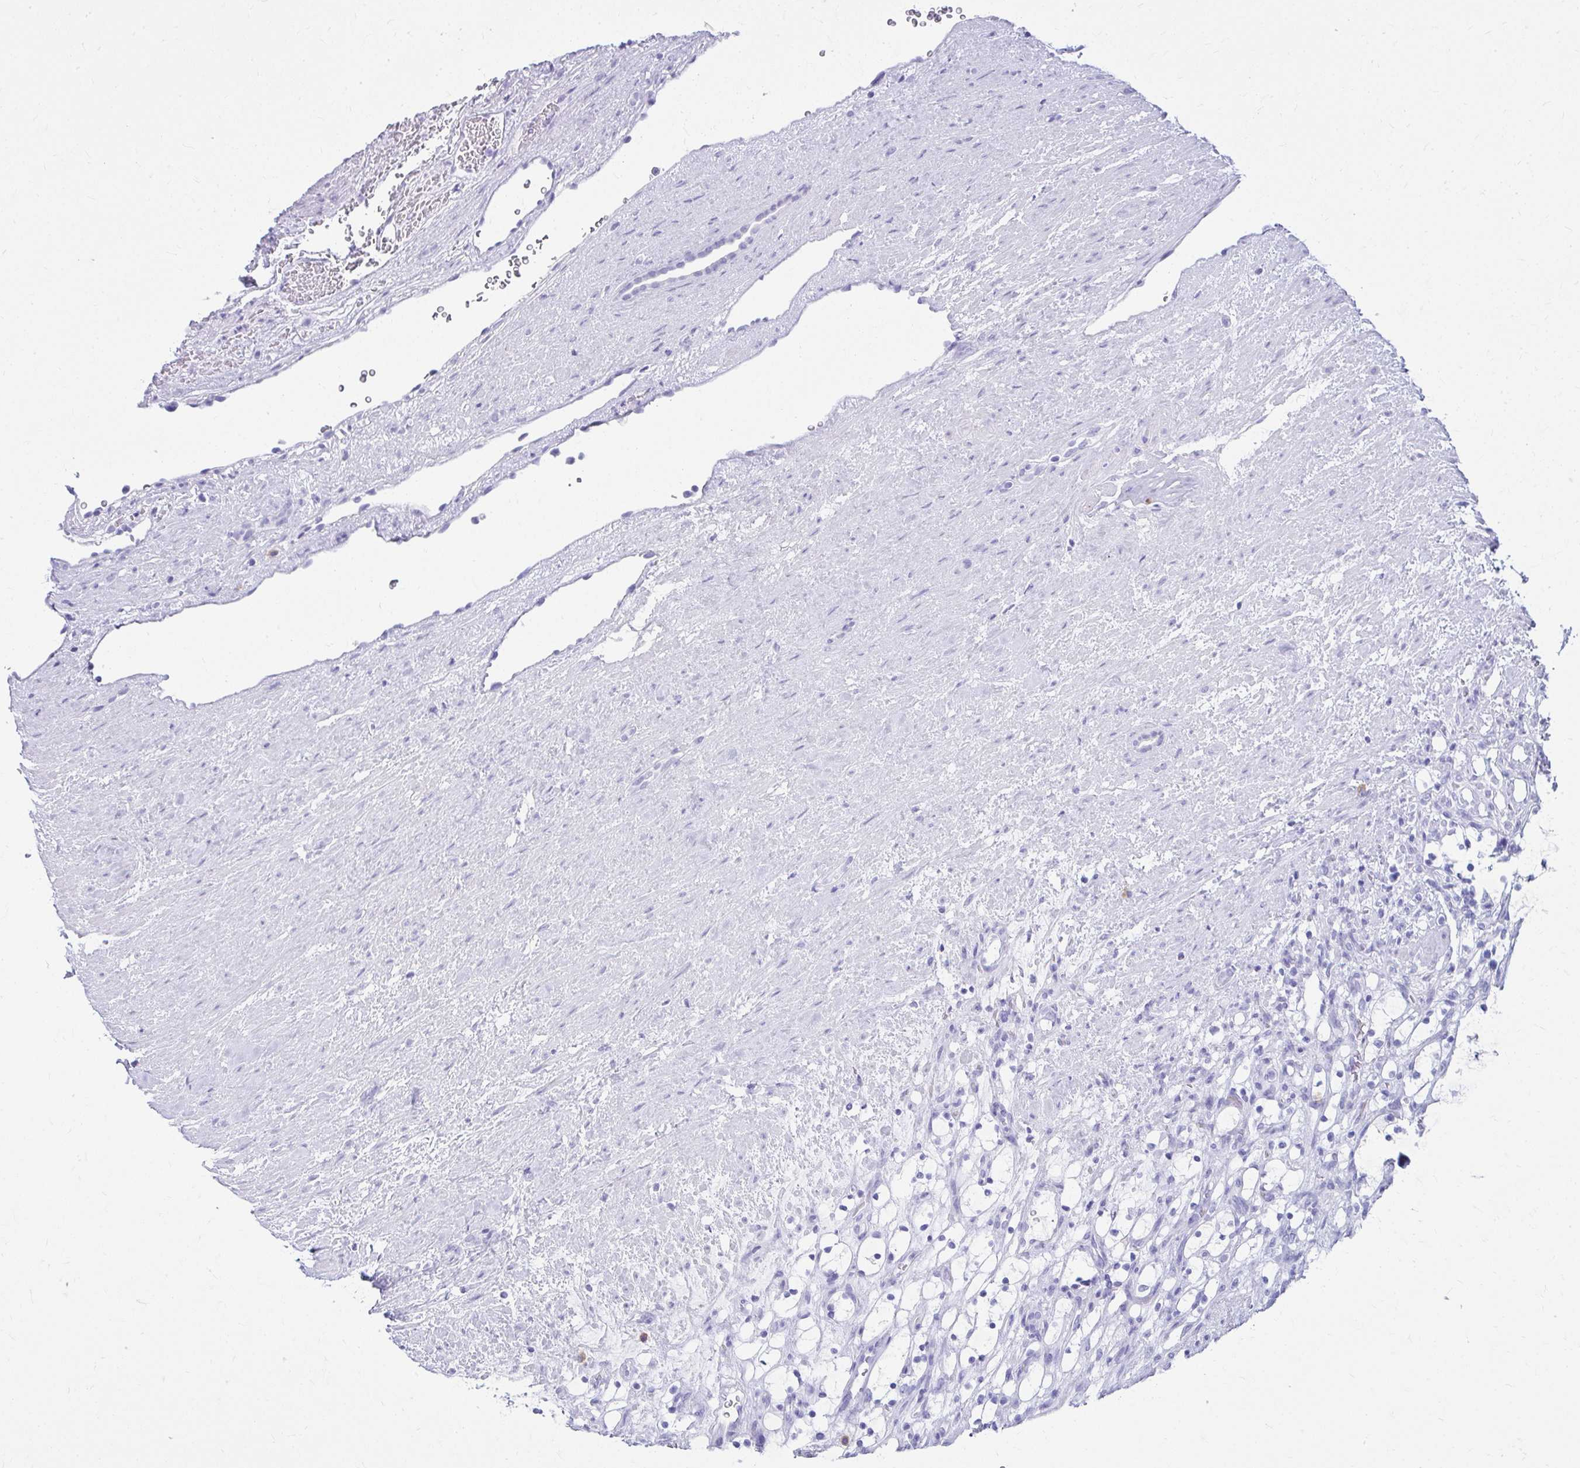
{"staining": {"intensity": "negative", "quantity": "none", "location": "none"}, "tissue": "renal cancer", "cell_type": "Tumor cells", "image_type": "cancer", "snomed": [{"axis": "morphology", "description": "Adenocarcinoma, NOS"}, {"axis": "topography", "description": "Kidney"}], "caption": "Micrograph shows no significant protein staining in tumor cells of renal cancer (adenocarcinoma). (DAB immunohistochemistry with hematoxylin counter stain).", "gene": "ATP4B", "patient": {"sex": "female", "age": 69}}